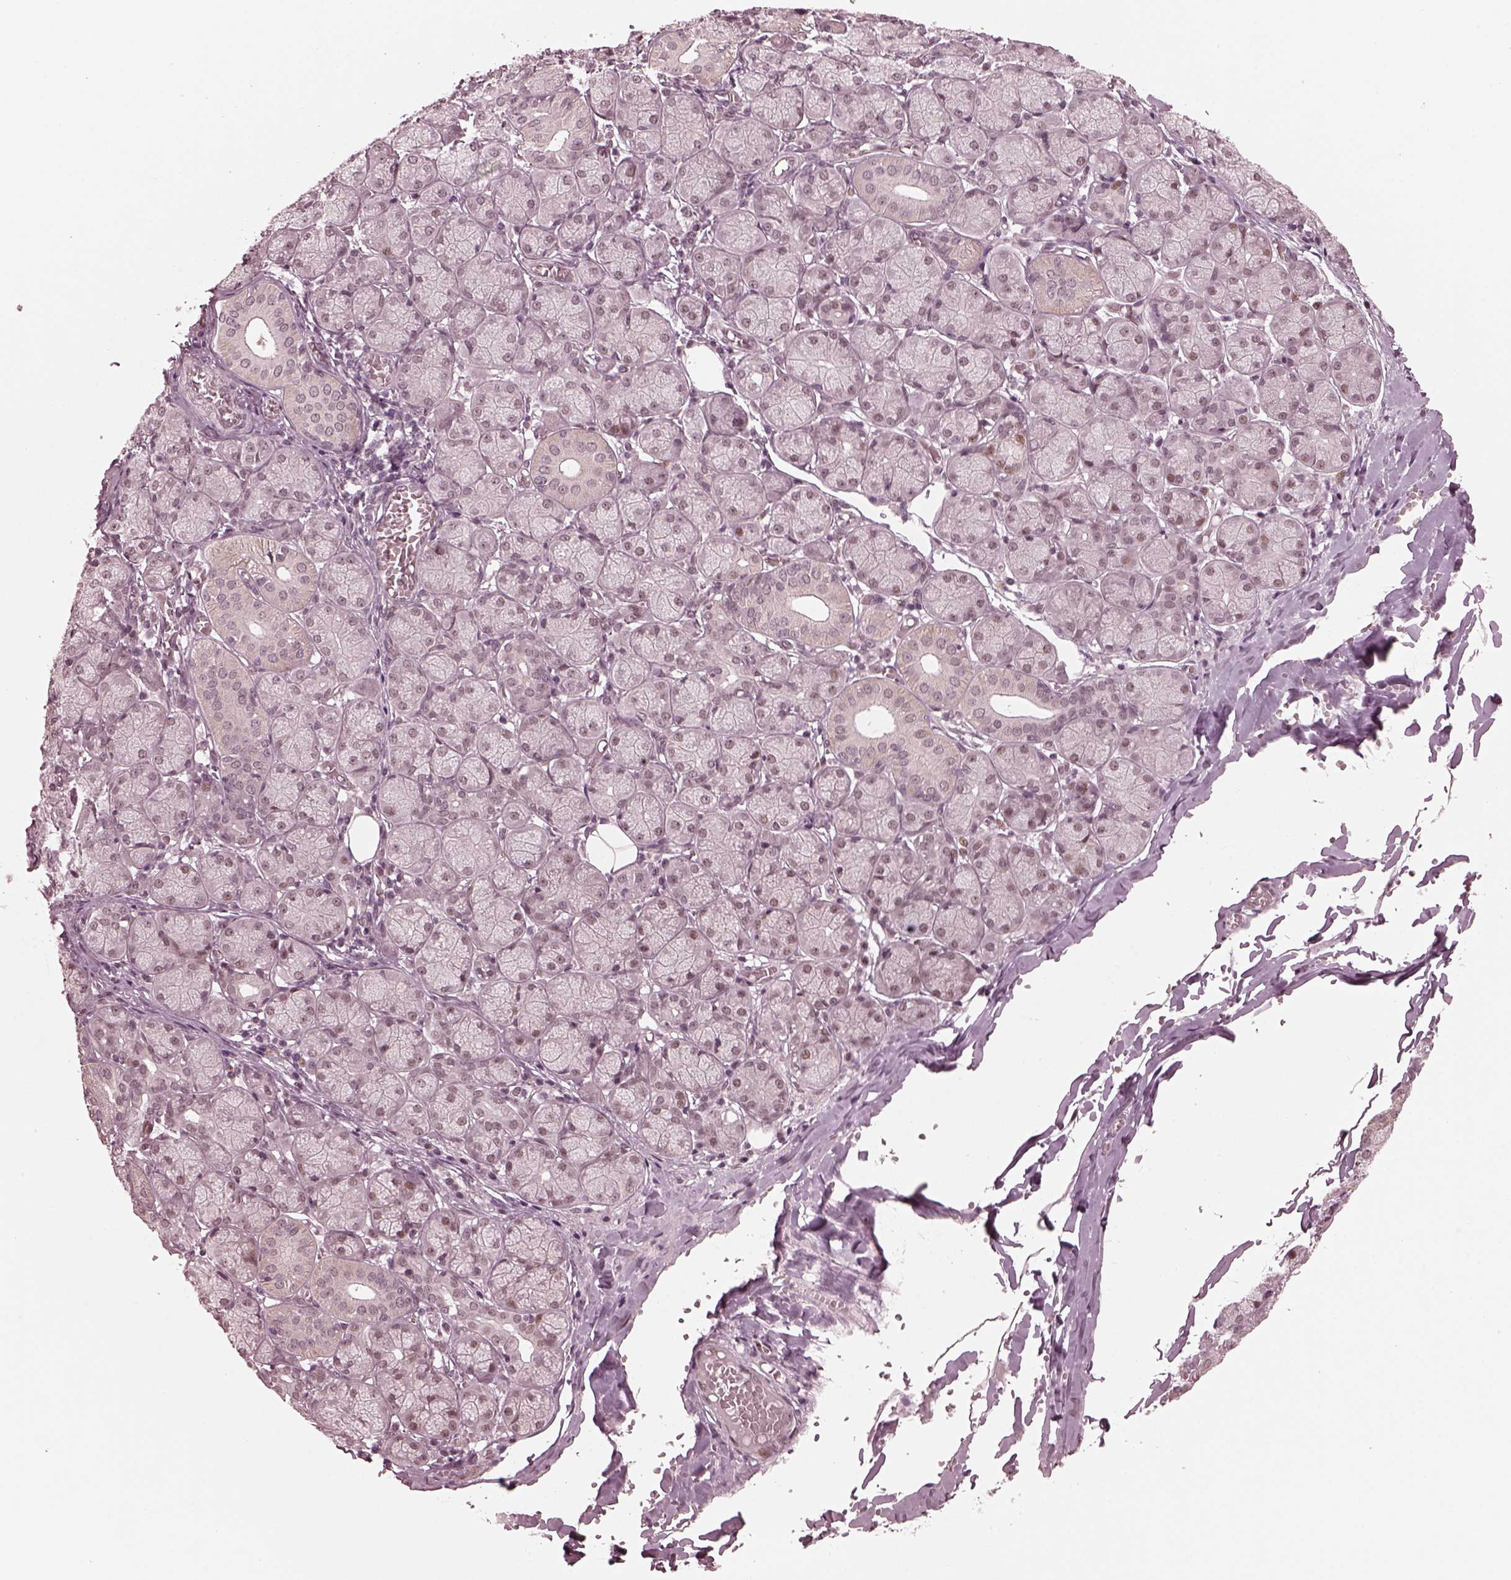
{"staining": {"intensity": "moderate", "quantity": "25%-75%", "location": "nuclear"}, "tissue": "salivary gland", "cell_type": "Glandular cells", "image_type": "normal", "snomed": [{"axis": "morphology", "description": "Normal tissue, NOS"}, {"axis": "topography", "description": "Salivary gland"}, {"axis": "topography", "description": "Peripheral nerve tissue"}], "caption": "Protein positivity by immunohistochemistry shows moderate nuclear positivity in approximately 25%-75% of glandular cells in unremarkable salivary gland.", "gene": "TRIB3", "patient": {"sex": "female", "age": 24}}